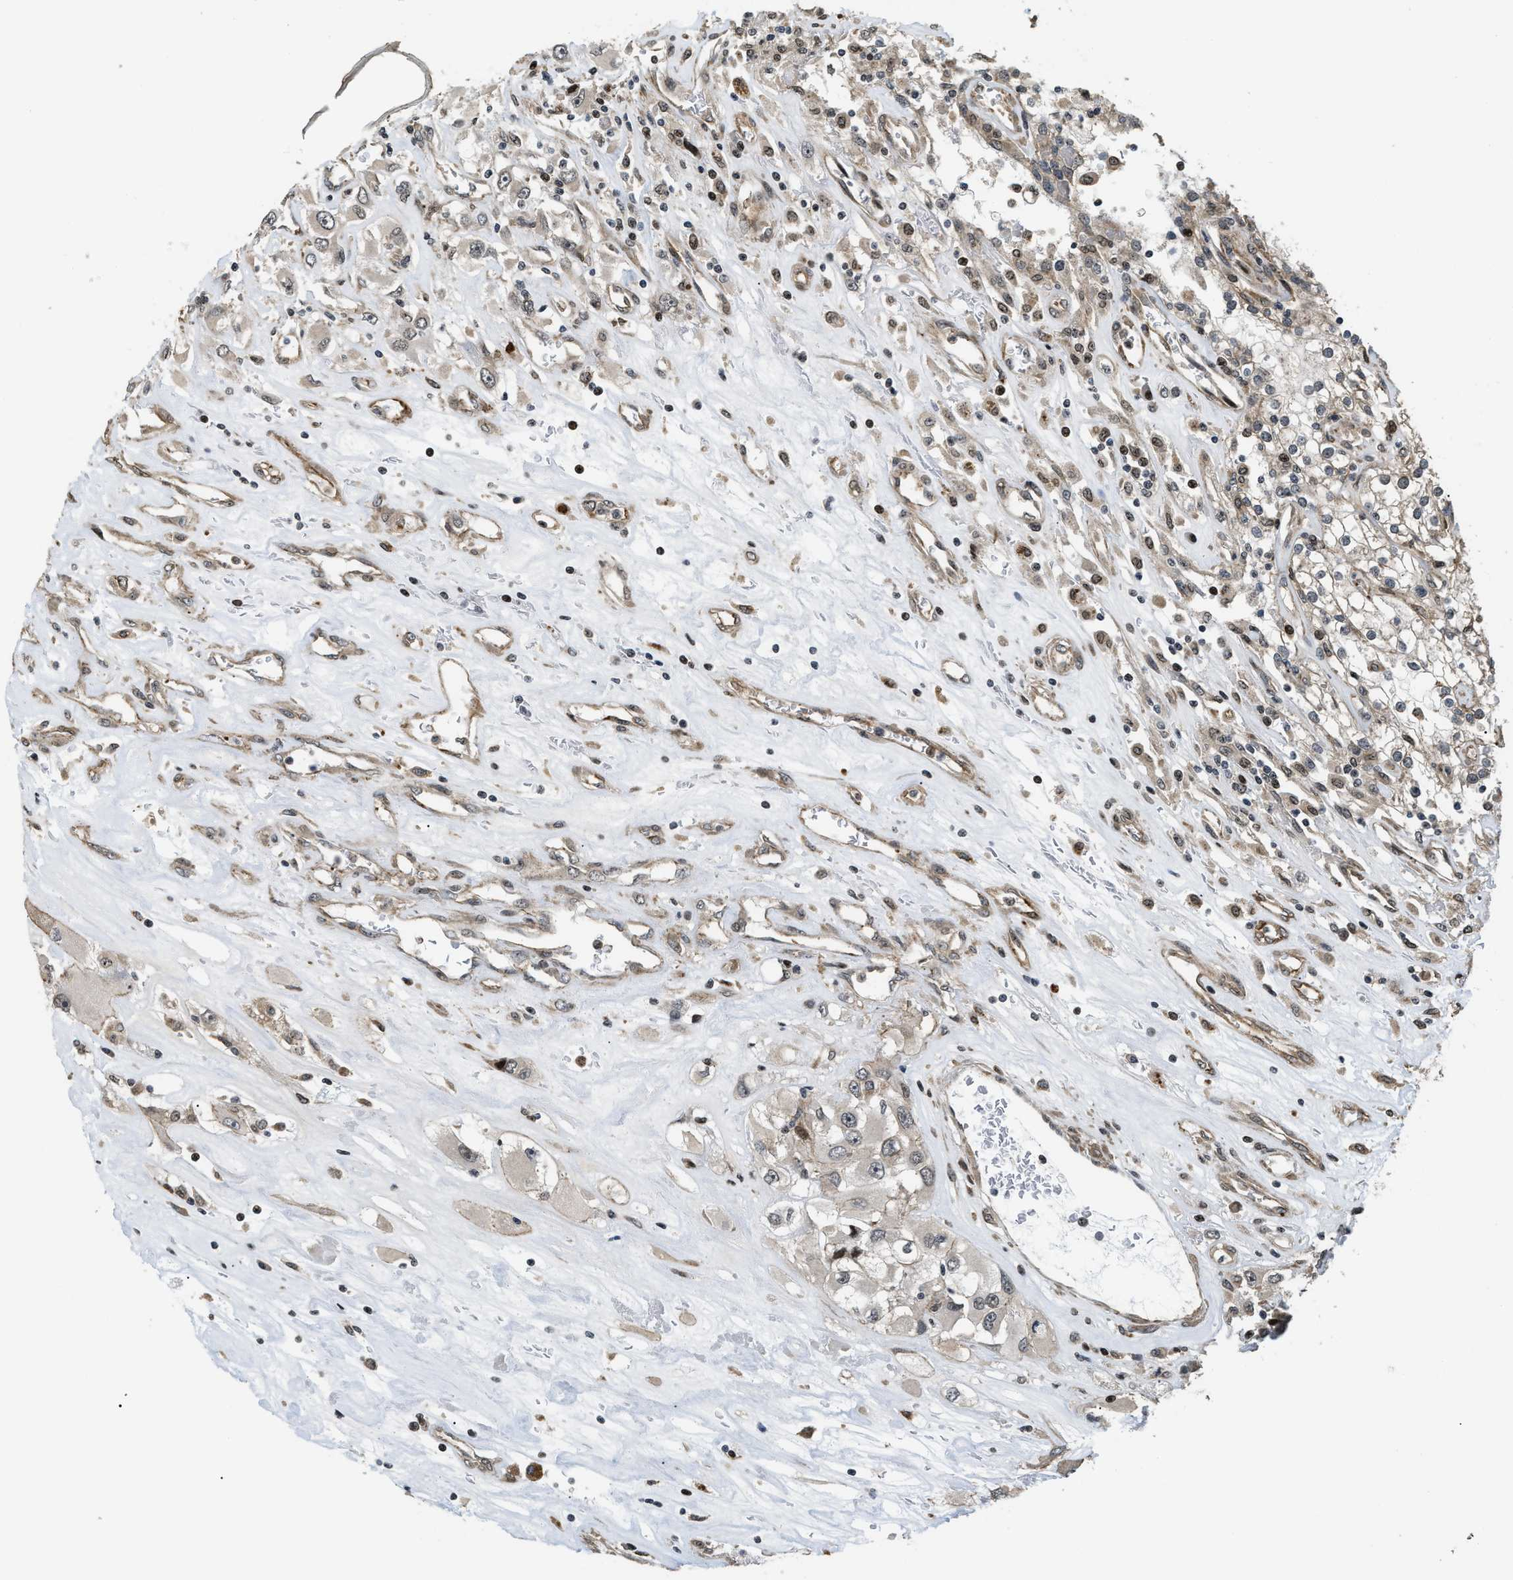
{"staining": {"intensity": "weak", "quantity": "25%-75%", "location": "cytoplasmic/membranous,nuclear"}, "tissue": "renal cancer", "cell_type": "Tumor cells", "image_type": "cancer", "snomed": [{"axis": "morphology", "description": "Adenocarcinoma, NOS"}, {"axis": "topography", "description": "Kidney"}], "caption": "There is low levels of weak cytoplasmic/membranous and nuclear staining in tumor cells of renal adenocarcinoma, as demonstrated by immunohistochemical staining (brown color).", "gene": "LTA4H", "patient": {"sex": "female", "age": 52}}